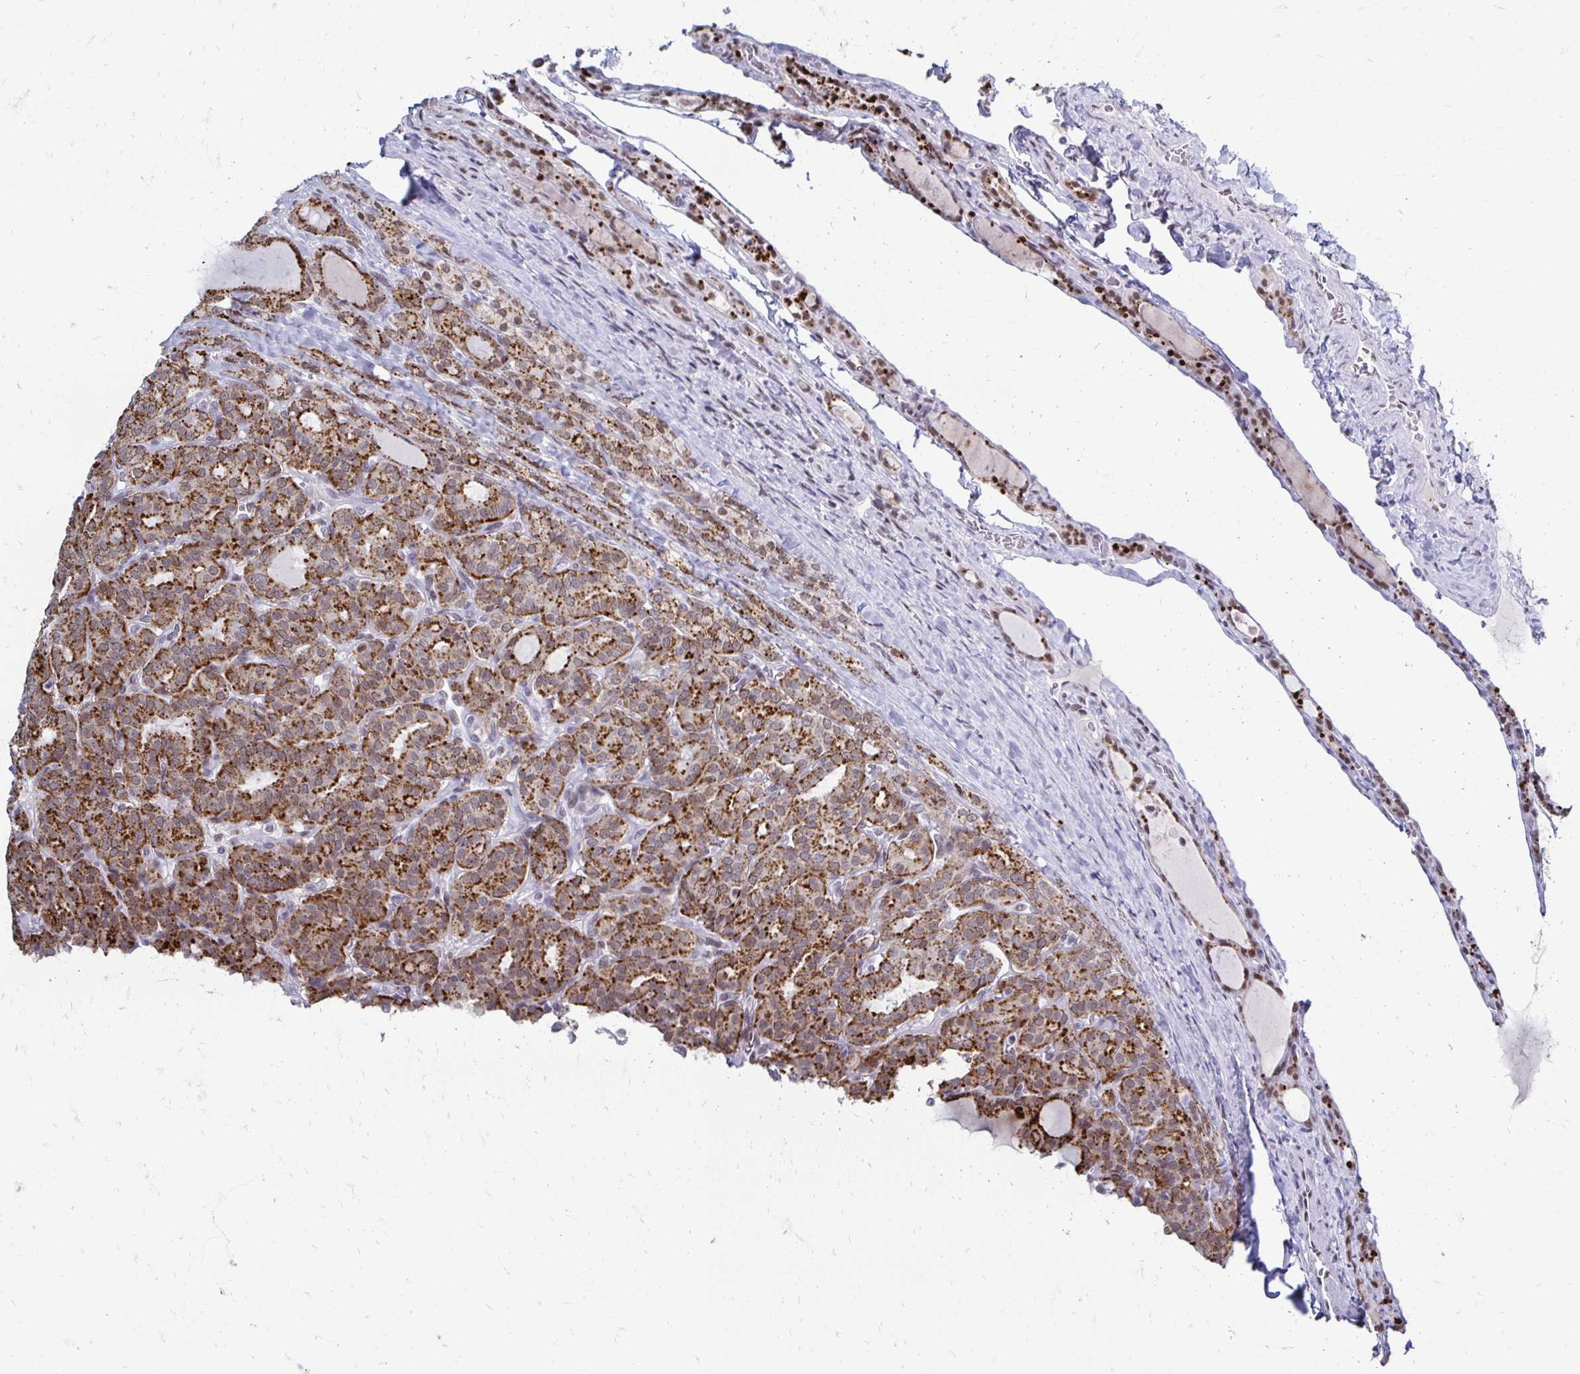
{"staining": {"intensity": "moderate", "quantity": ">75%", "location": "cytoplasmic/membranous"}, "tissue": "thyroid cancer", "cell_type": "Tumor cells", "image_type": "cancer", "snomed": [{"axis": "morphology", "description": "Normal tissue, NOS"}, {"axis": "morphology", "description": "Follicular adenoma carcinoma, NOS"}, {"axis": "topography", "description": "Thyroid gland"}], "caption": "Immunohistochemistry of thyroid follicular adenoma carcinoma shows medium levels of moderate cytoplasmic/membranous staining in approximately >75% of tumor cells. Nuclei are stained in blue.", "gene": "IRF7", "patient": {"sex": "female", "age": 31}}